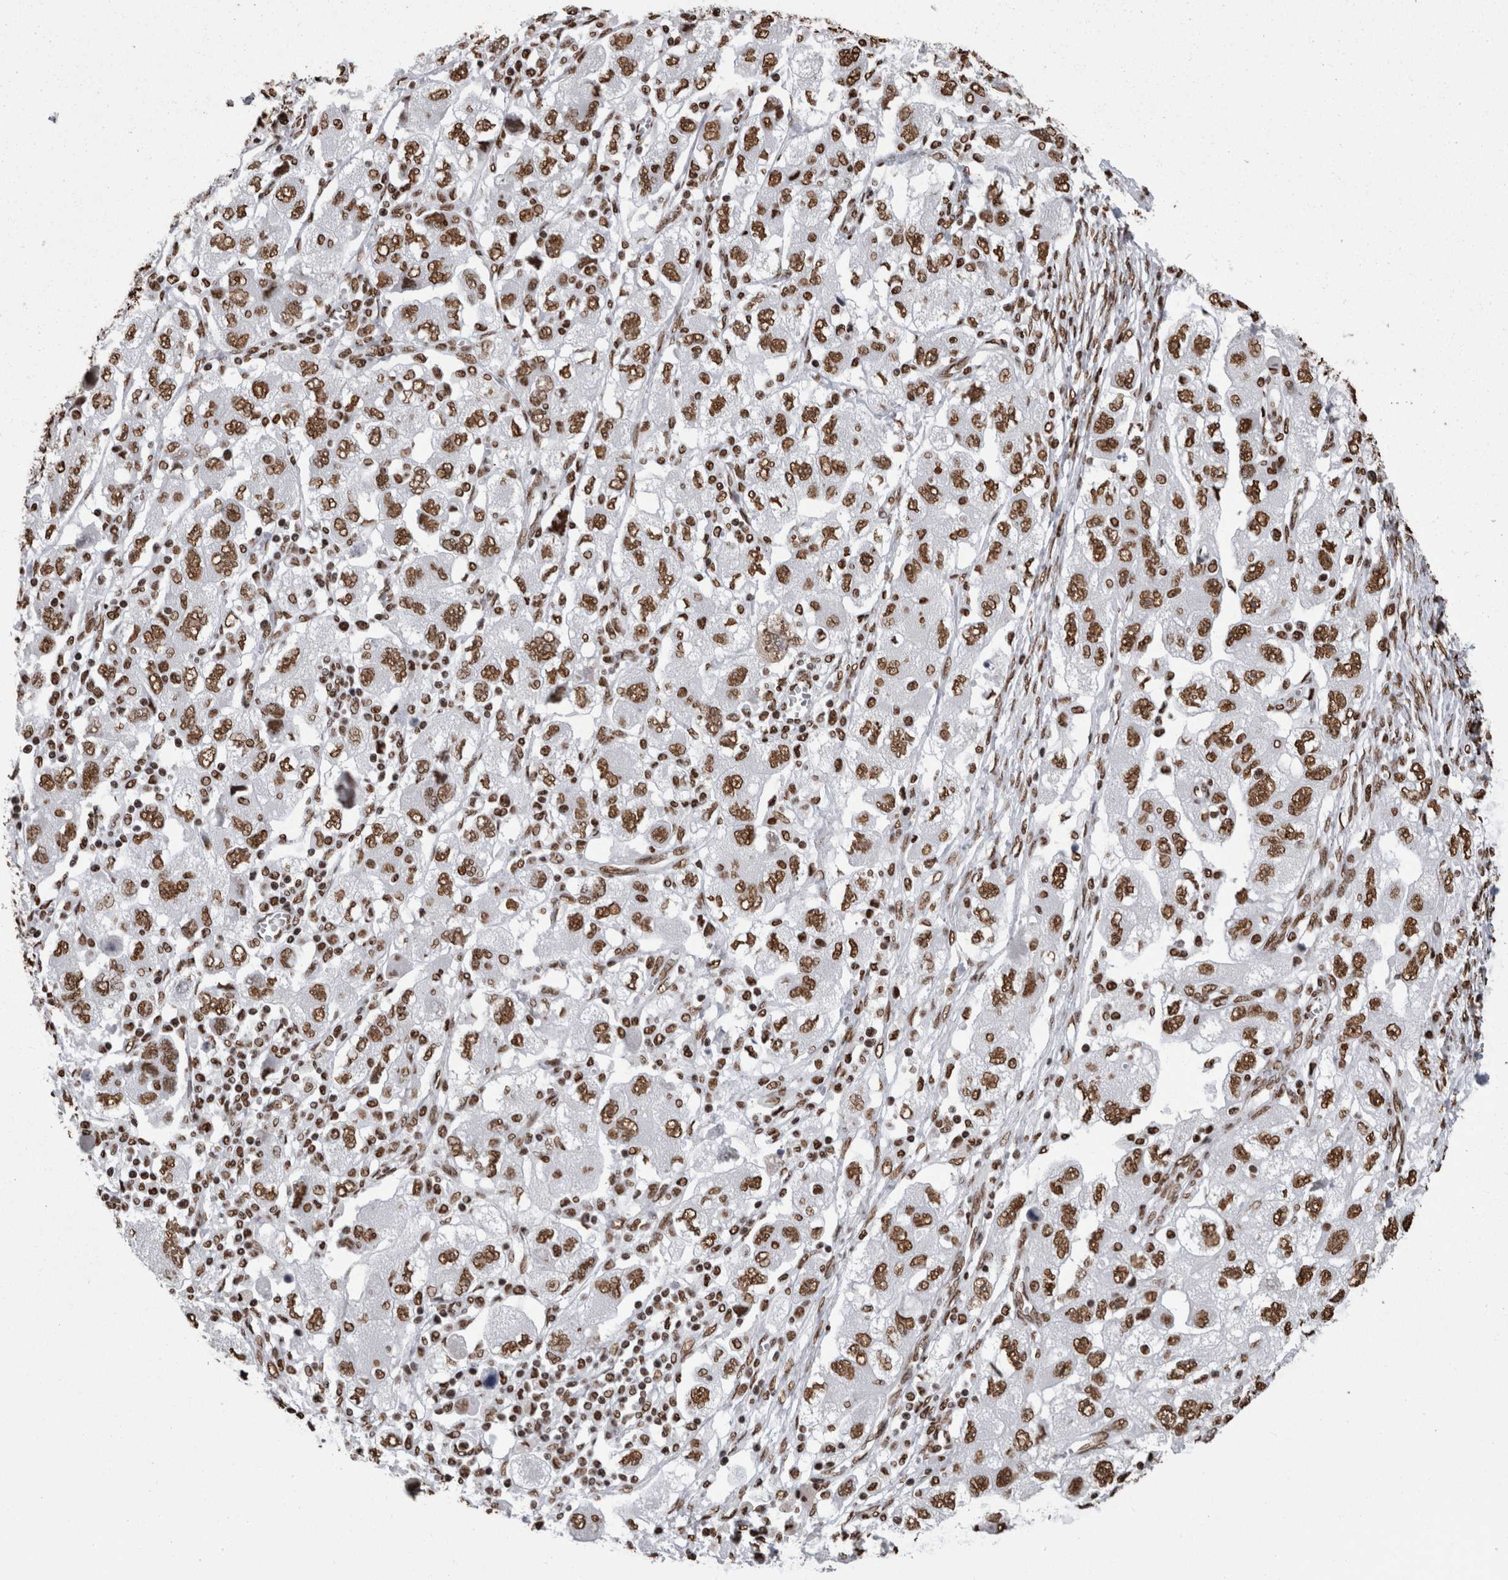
{"staining": {"intensity": "moderate", "quantity": ">75%", "location": "nuclear"}, "tissue": "ovarian cancer", "cell_type": "Tumor cells", "image_type": "cancer", "snomed": [{"axis": "morphology", "description": "Carcinoma, NOS"}, {"axis": "morphology", "description": "Cystadenocarcinoma, serous, NOS"}, {"axis": "topography", "description": "Ovary"}], "caption": "This image demonstrates ovarian cancer stained with immunohistochemistry to label a protein in brown. The nuclear of tumor cells show moderate positivity for the protein. Nuclei are counter-stained blue.", "gene": "HNRNPM", "patient": {"sex": "female", "age": 69}}